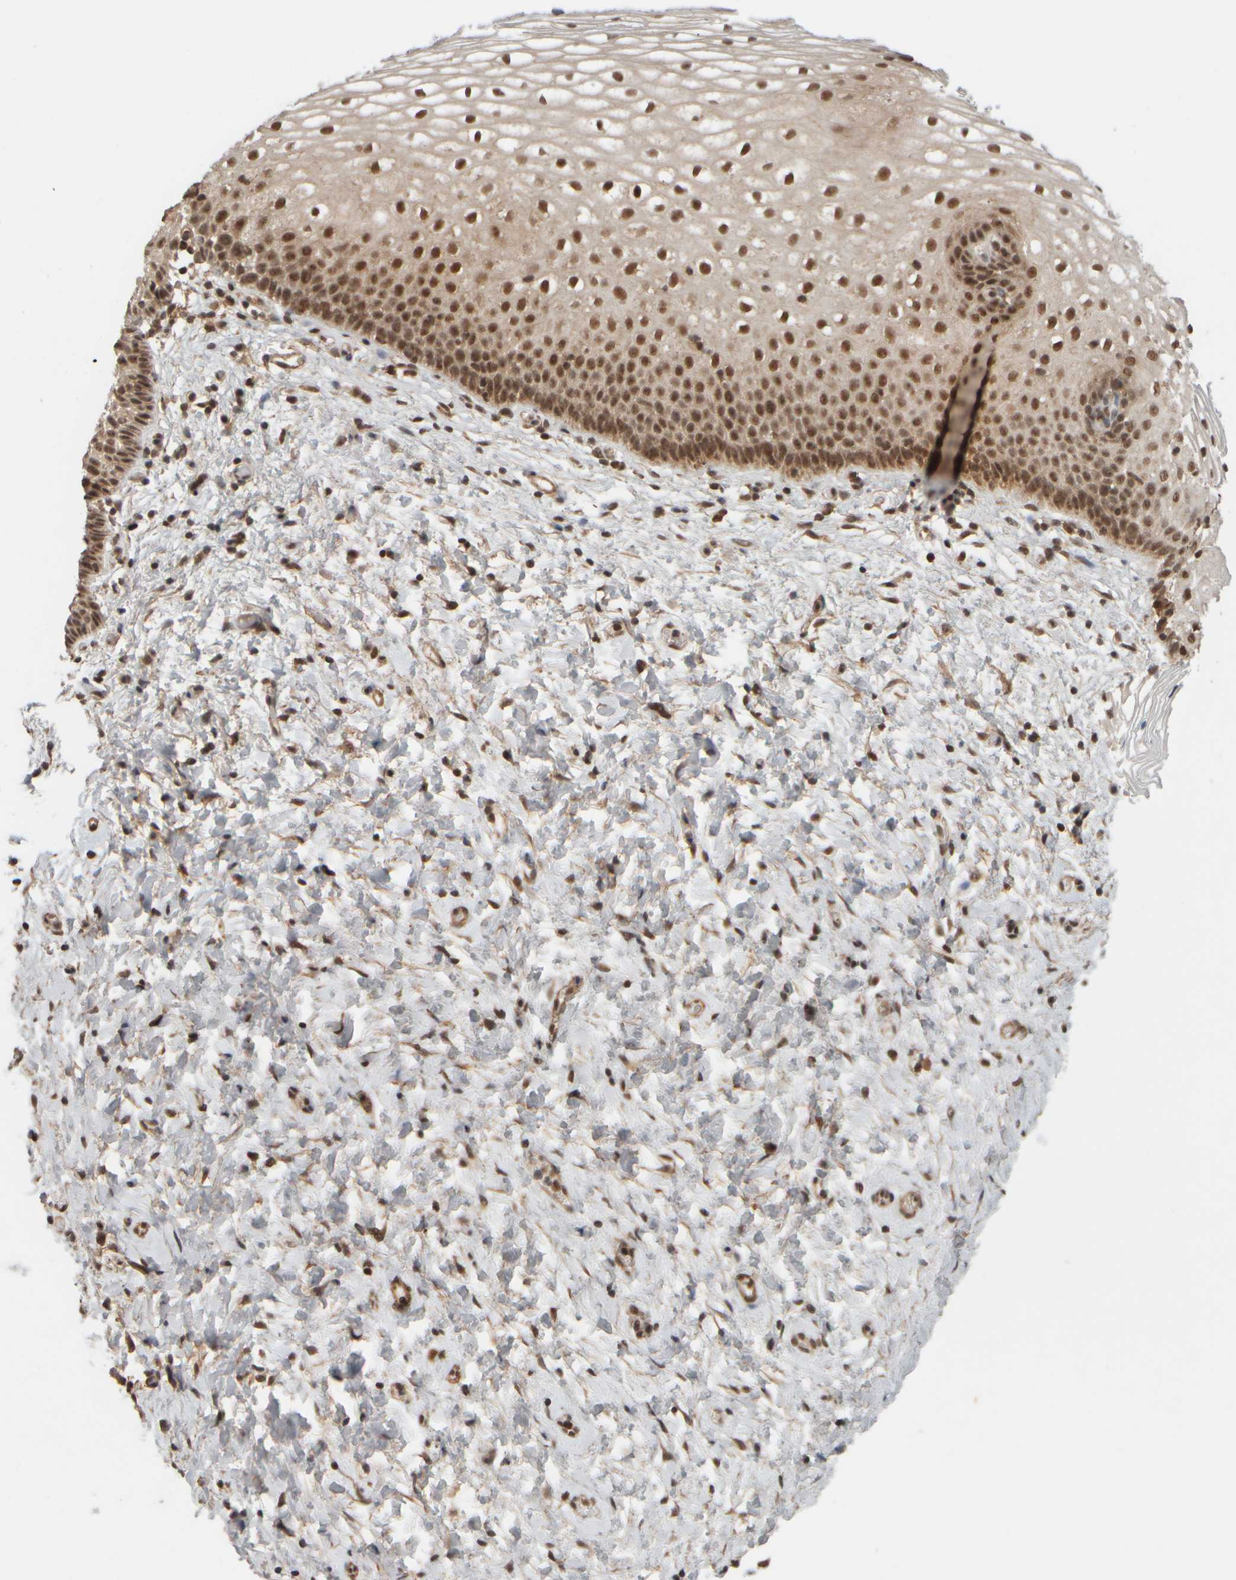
{"staining": {"intensity": "strong", "quantity": ">75%", "location": "nuclear"}, "tissue": "cervix", "cell_type": "Squamous epithelial cells", "image_type": "normal", "snomed": [{"axis": "morphology", "description": "Normal tissue, NOS"}, {"axis": "topography", "description": "Cervix"}], "caption": "Immunohistochemistry (IHC) photomicrograph of normal cervix stained for a protein (brown), which shows high levels of strong nuclear staining in approximately >75% of squamous epithelial cells.", "gene": "SYNRG", "patient": {"sex": "female", "age": 72}}